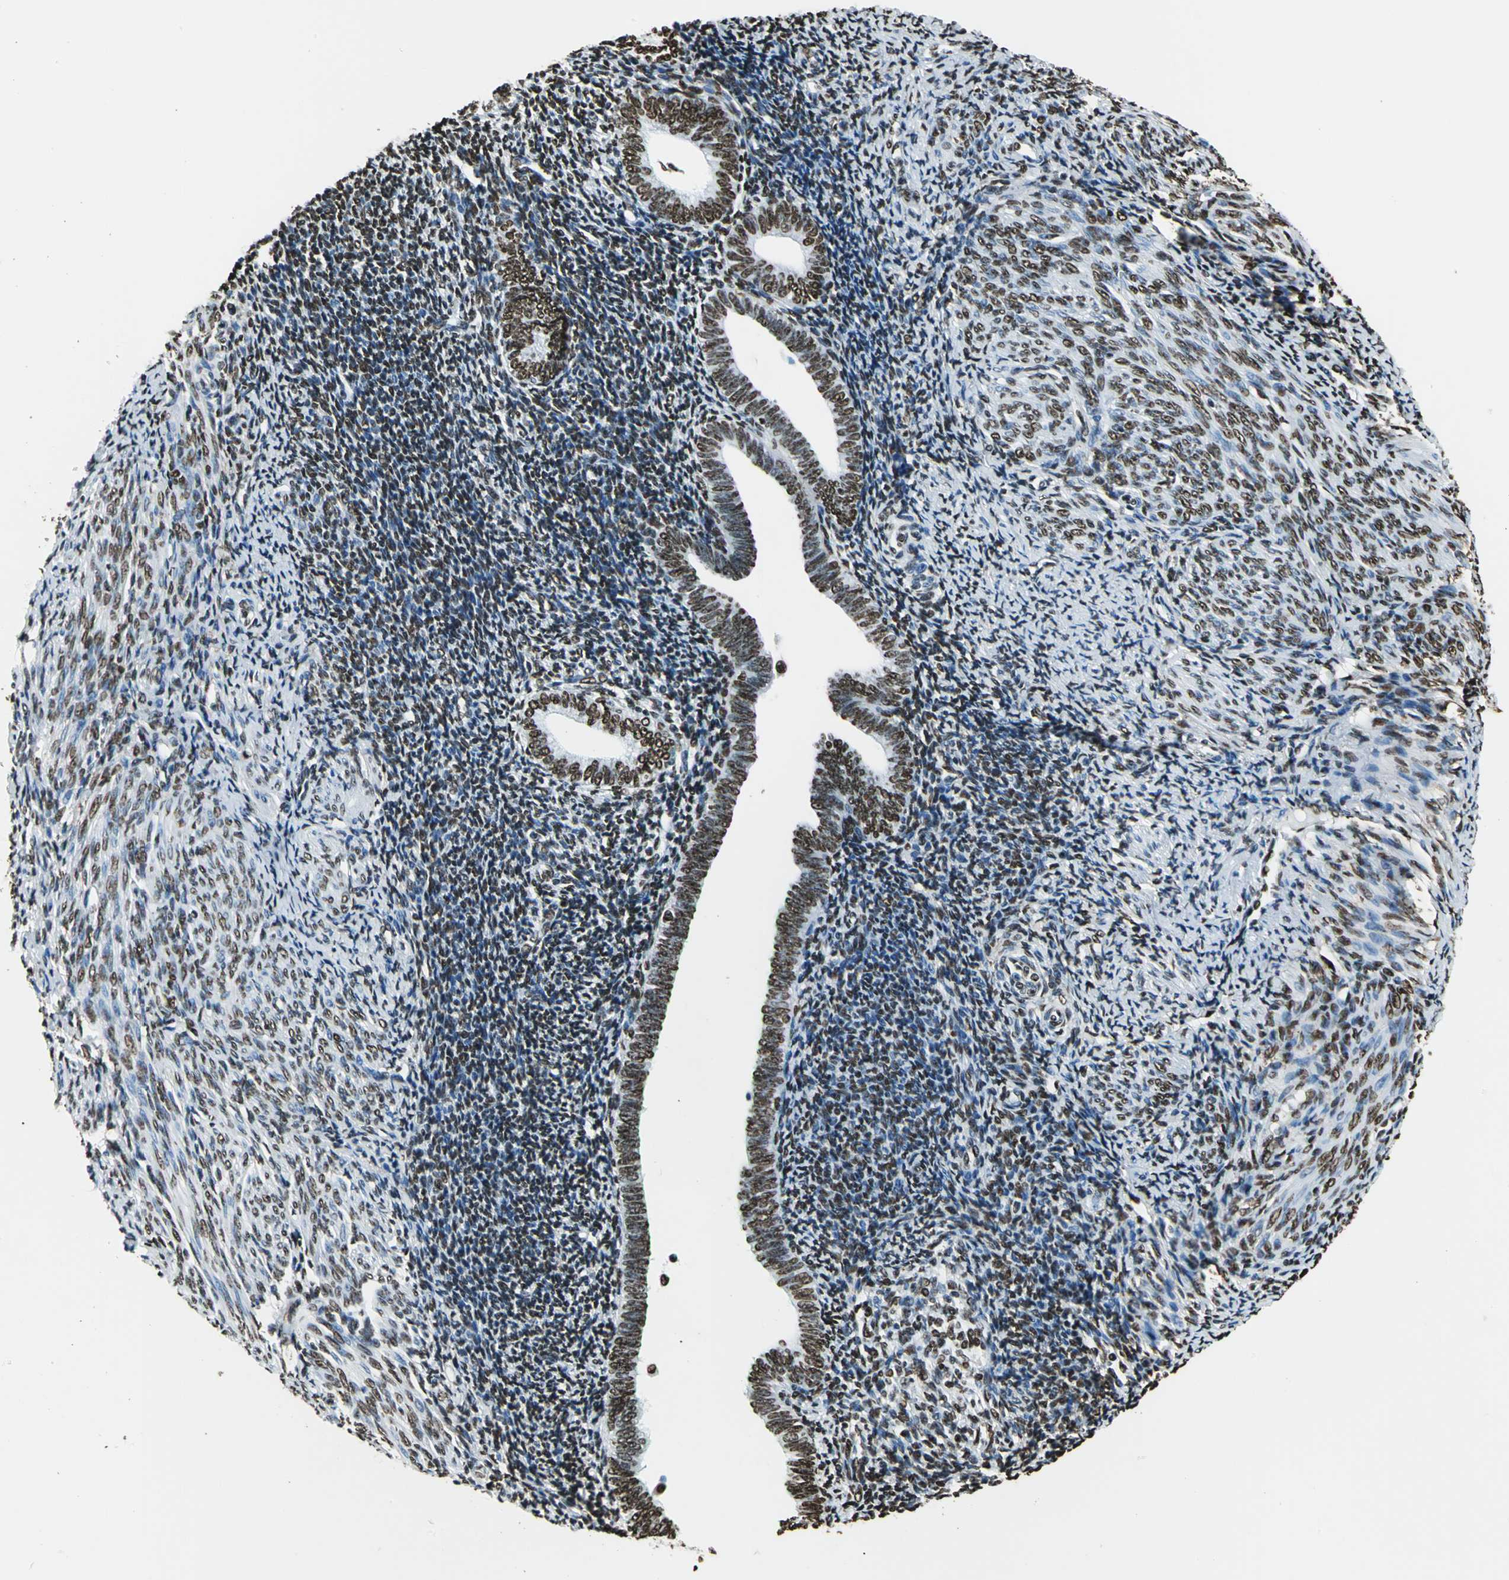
{"staining": {"intensity": "moderate", "quantity": ">75%", "location": "nuclear"}, "tissue": "endometrium", "cell_type": "Cells in endometrial stroma", "image_type": "normal", "snomed": [{"axis": "morphology", "description": "Normal tissue, NOS"}, {"axis": "topography", "description": "Endometrium"}], "caption": "An IHC histopathology image of unremarkable tissue is shown. Protein staining in brown labels moderate nuclear positivity in endometrium within cells in endometrial stroma.", "gene": "APEX1", "patient": {"sex": "female", "age": 57}}